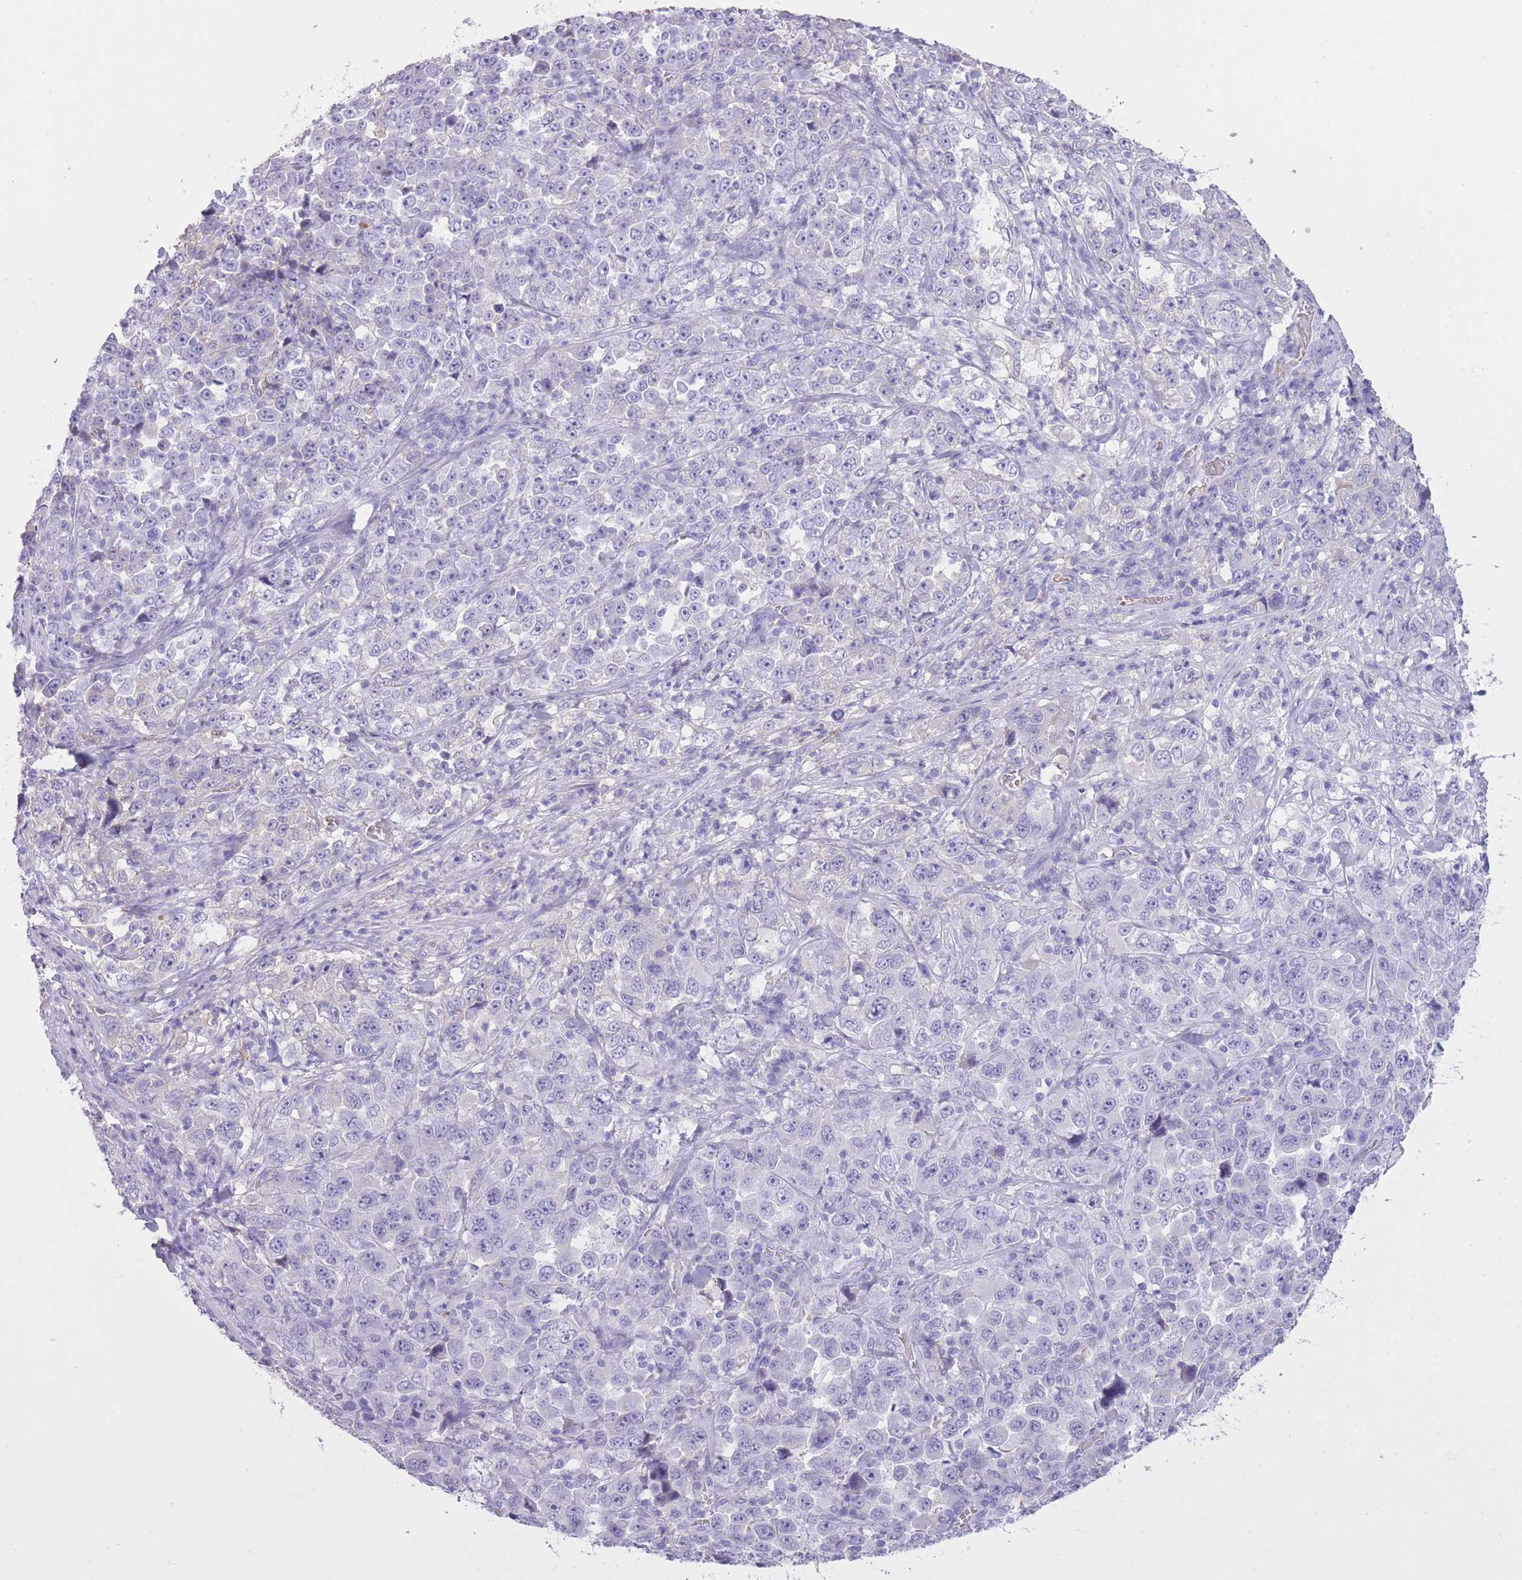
{"staining": {"intensity": "negative", "quantity": "none", "location": "none"}, "tissue": "stomach cancer", "cell_type": "Tumor cells", "image_type": "cancer", "snomed": [{"axis": "morphology", "description": "Normal tissue, NOS"}, {"axis": "morphology", "description": "Adenocarcinoma, NOS"}, {"axis": "topography", "description": "Stomach, upper"}, {"axis": "topography", "description": "Stomach"}], "caption": "Histopathology image shows no significant protein expression in tumor cells of stomach cancer (adenocarcinoma).", "gene": "AP3S2", "patient": {"sex": "male", "age": 59}}